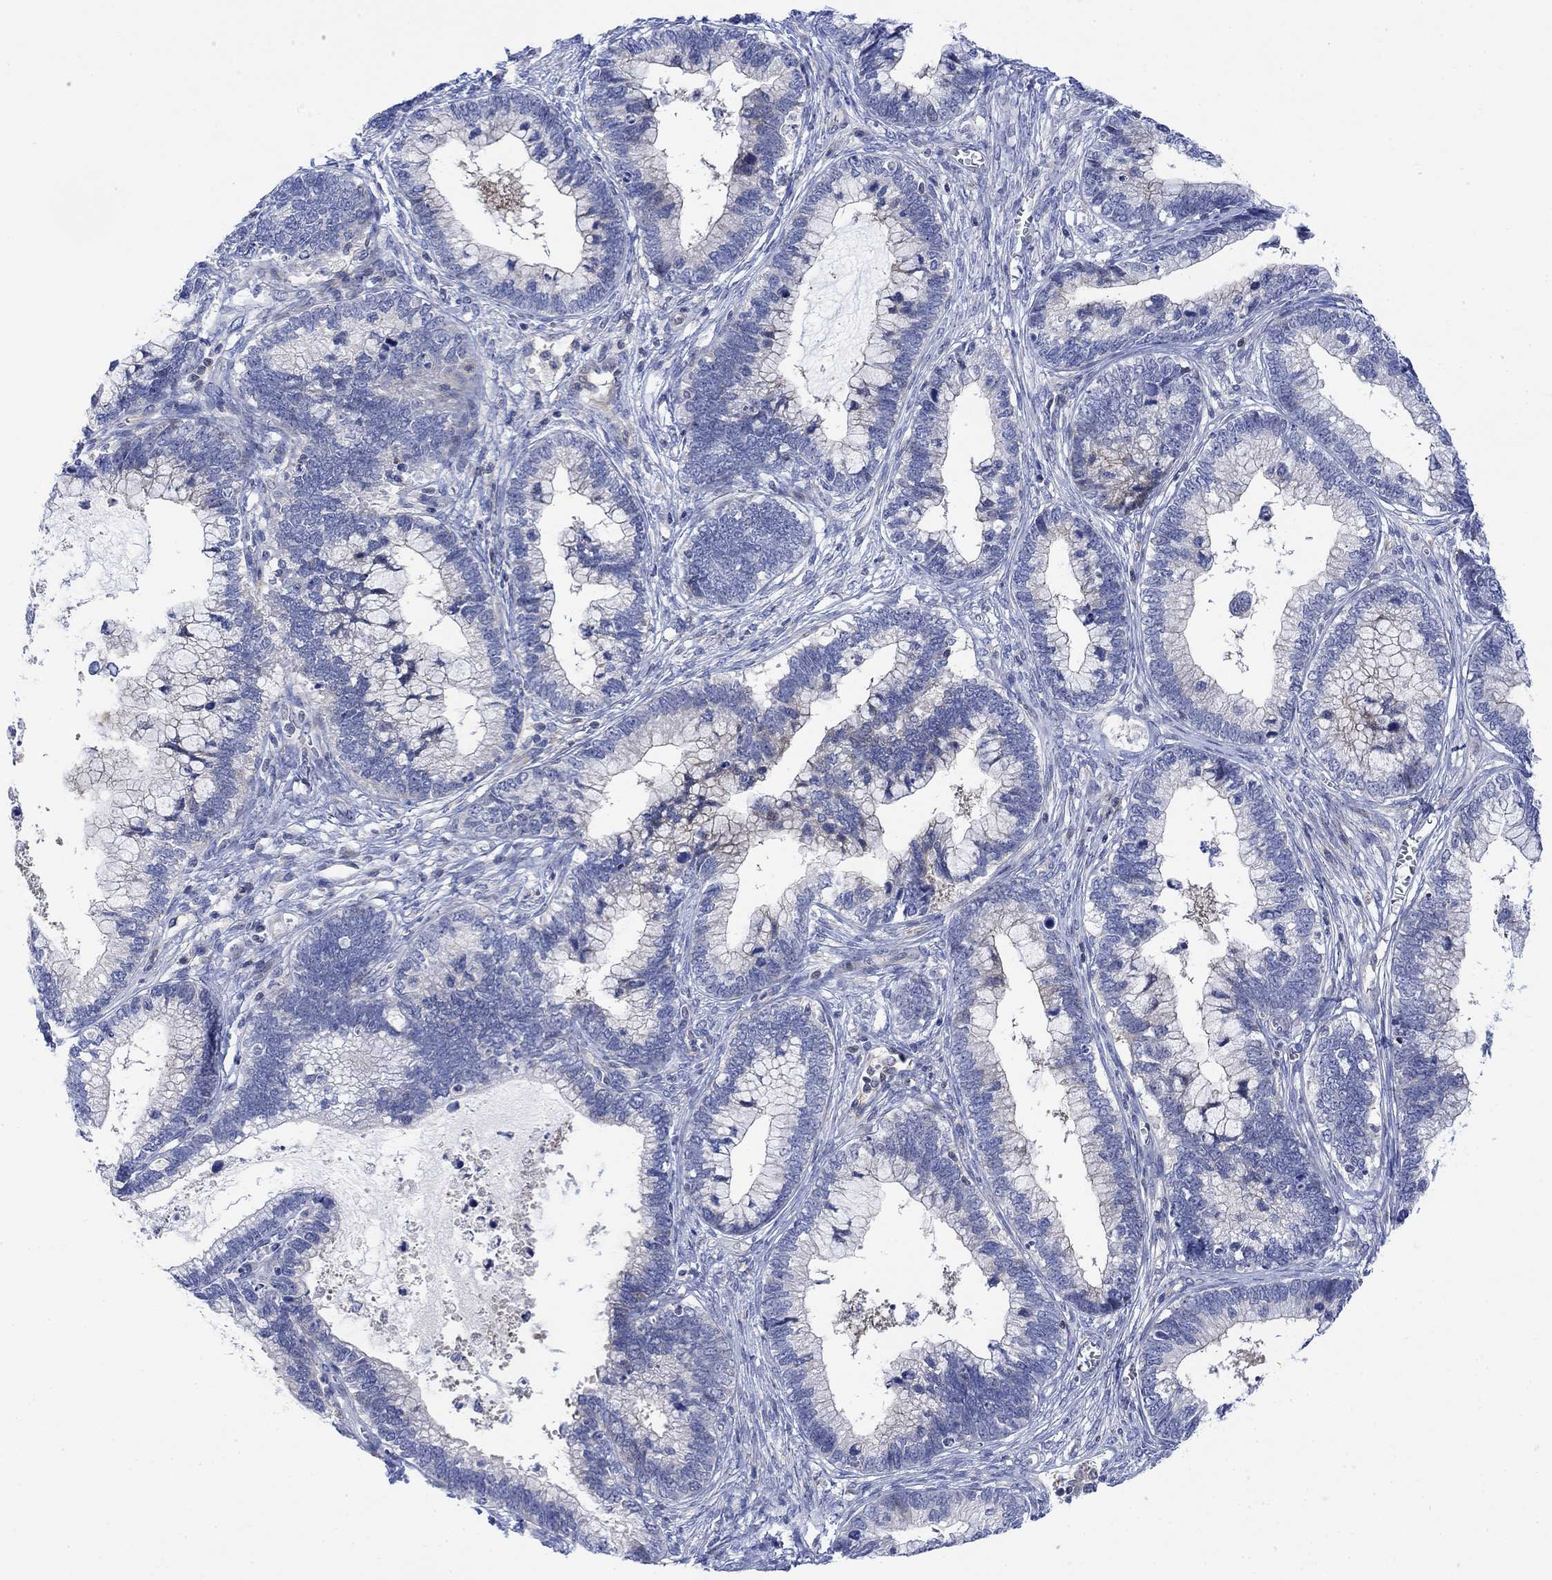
{"staining": {"intensity": "negative", "quantity": "none", "location": "none"}, "tissue": "cervical cancer", "cell_type": "Tumor cells", "image_type": "cancer", "snomed": [{"axis": "morphology", "description": "Adenocarcinoma, NOS"}, {"axis": "topography", "description": "Cervix"}], "caption": "The histopathology image reveals no significant expression in tumor cells of cervical cancer.", "gene": "ARSK", "patient": {"sex": "female", "age": 44}}